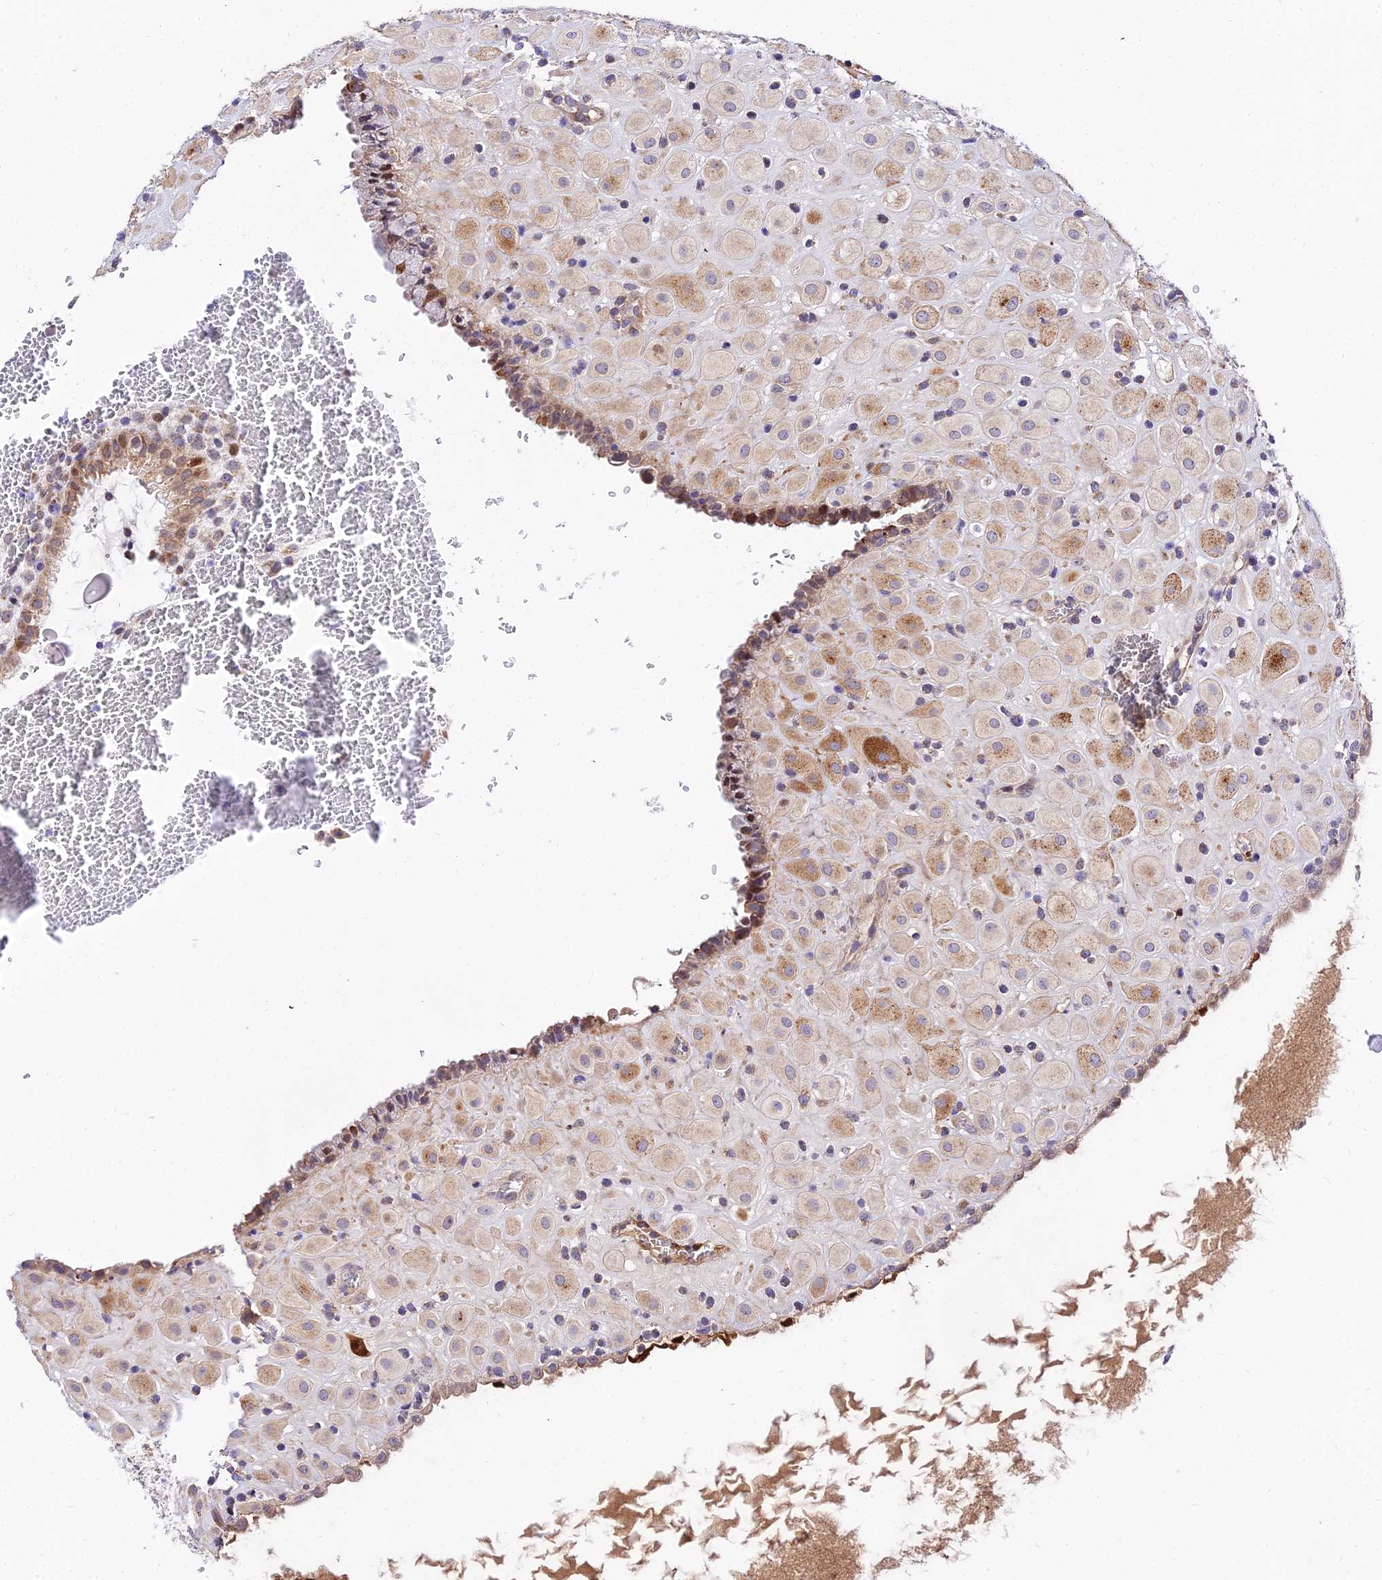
{"staining": {"intensity": "moderate", "quantity": ">75%", "location": "cytoplasmic/membranous"}, "tissue": "placenta", "cell_type": "Decidual cells", "image_type": "normal", "snomed": [{"axis": "morphology", "description": "Normal tissue, NOS"}, {"axis": "topography", "description": "Placenta"}], "caption": "Immunohistochemical staining of normal human placenta shows medium levels of moderate cytoplasmic/membranous expression in about >75% of decidual cells.", "gene": "ATP5PB", "patient": {"sex": "female", "age": 35}}